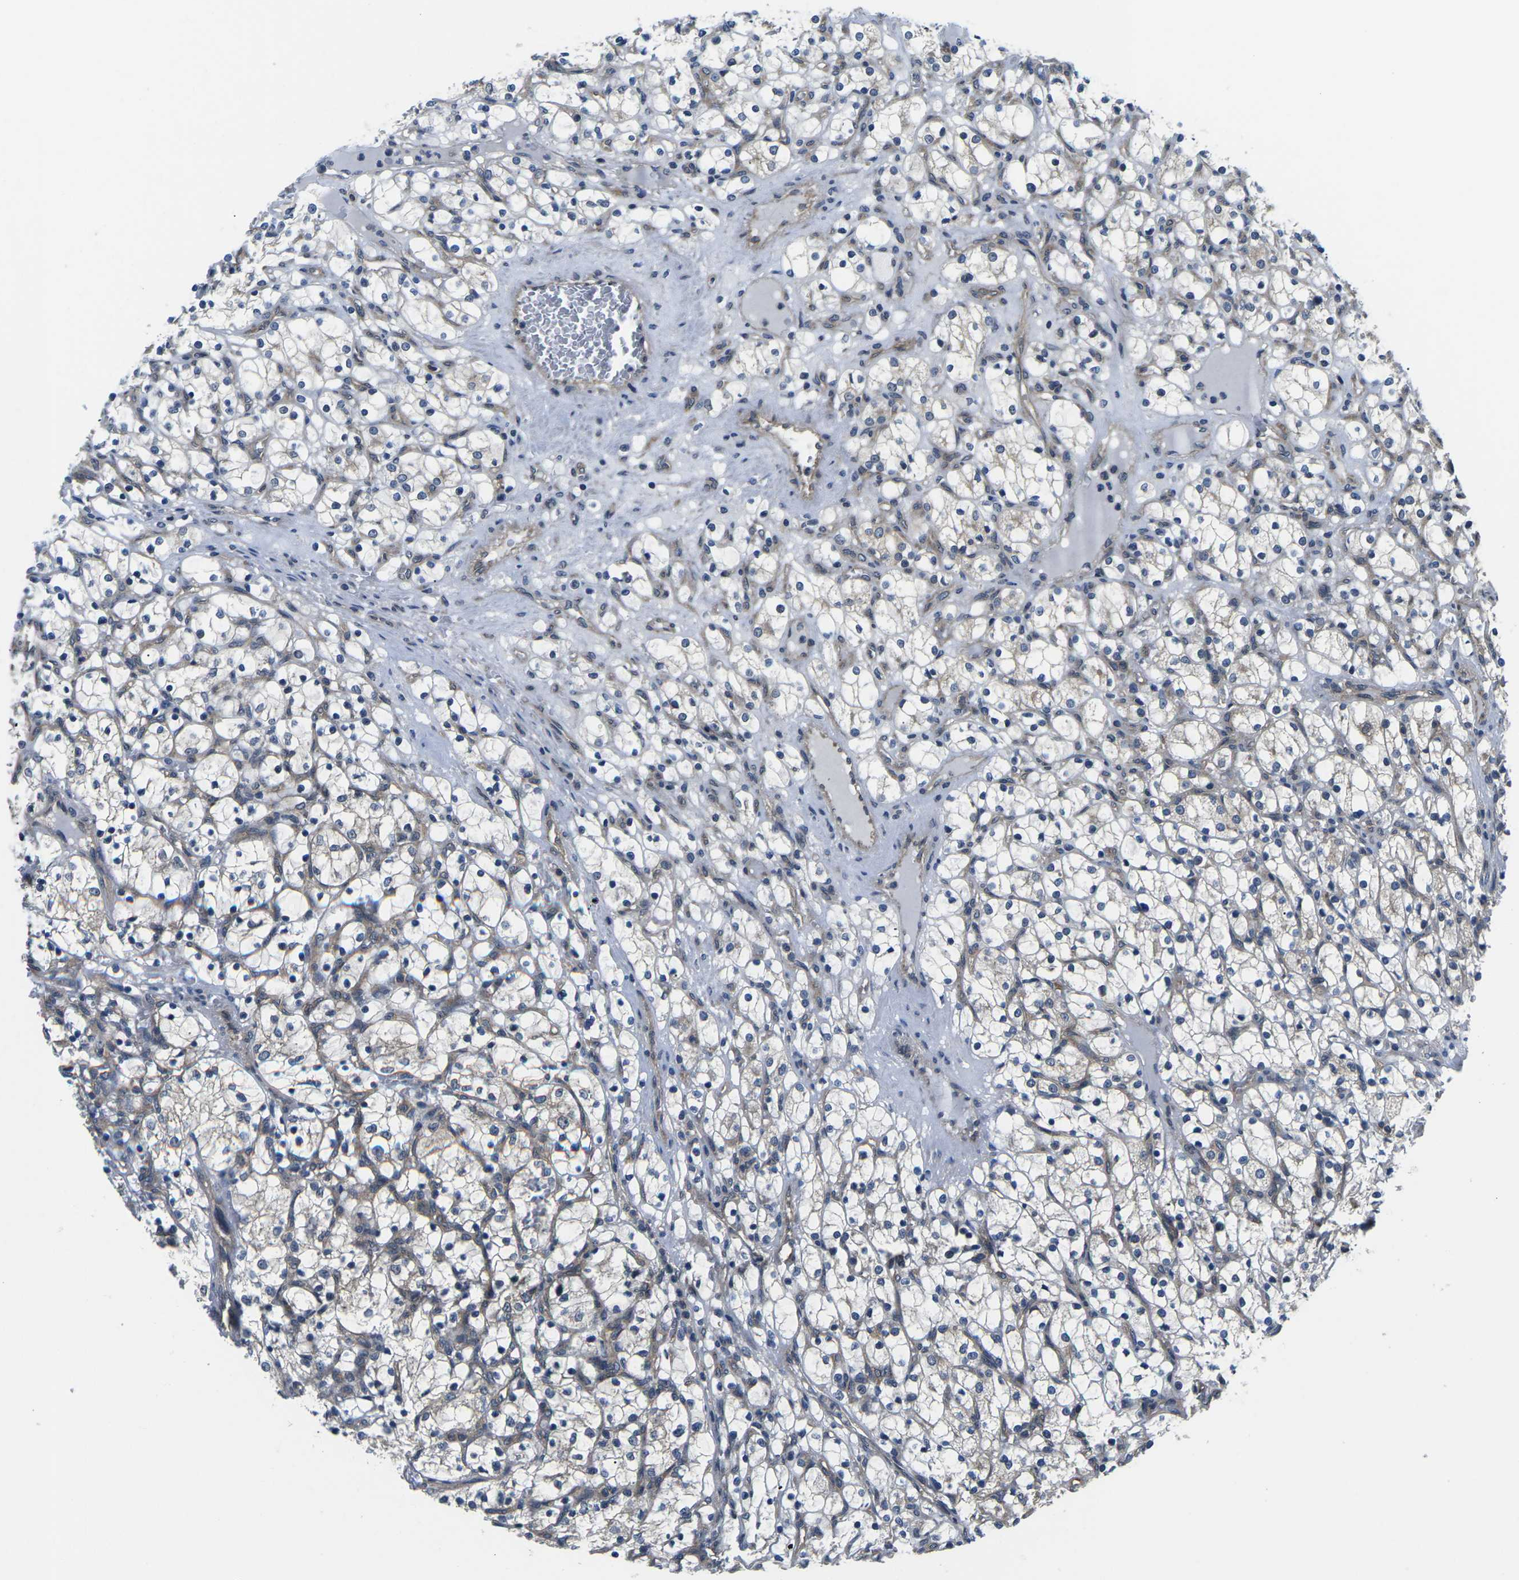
{"staining": {"intensity": "weak", "quantity": "<25%", "location": "cytoplasmic/membranous"}, "tissue": "renal cancer", "cell_type": "Tumor cells", "image_type": "cancer", "snomed": [{"axis": "morphology", "description": "Adenocarcinoma, NOS"}, {"axis": "topography", "description": "Kidney"}], "caption": "This is a histopathology image of IHC staining of renal cancer, which shows no staining in tumor cells.", "gene": "GSK3B", "patient": {"sex": "female", "age": 69}}